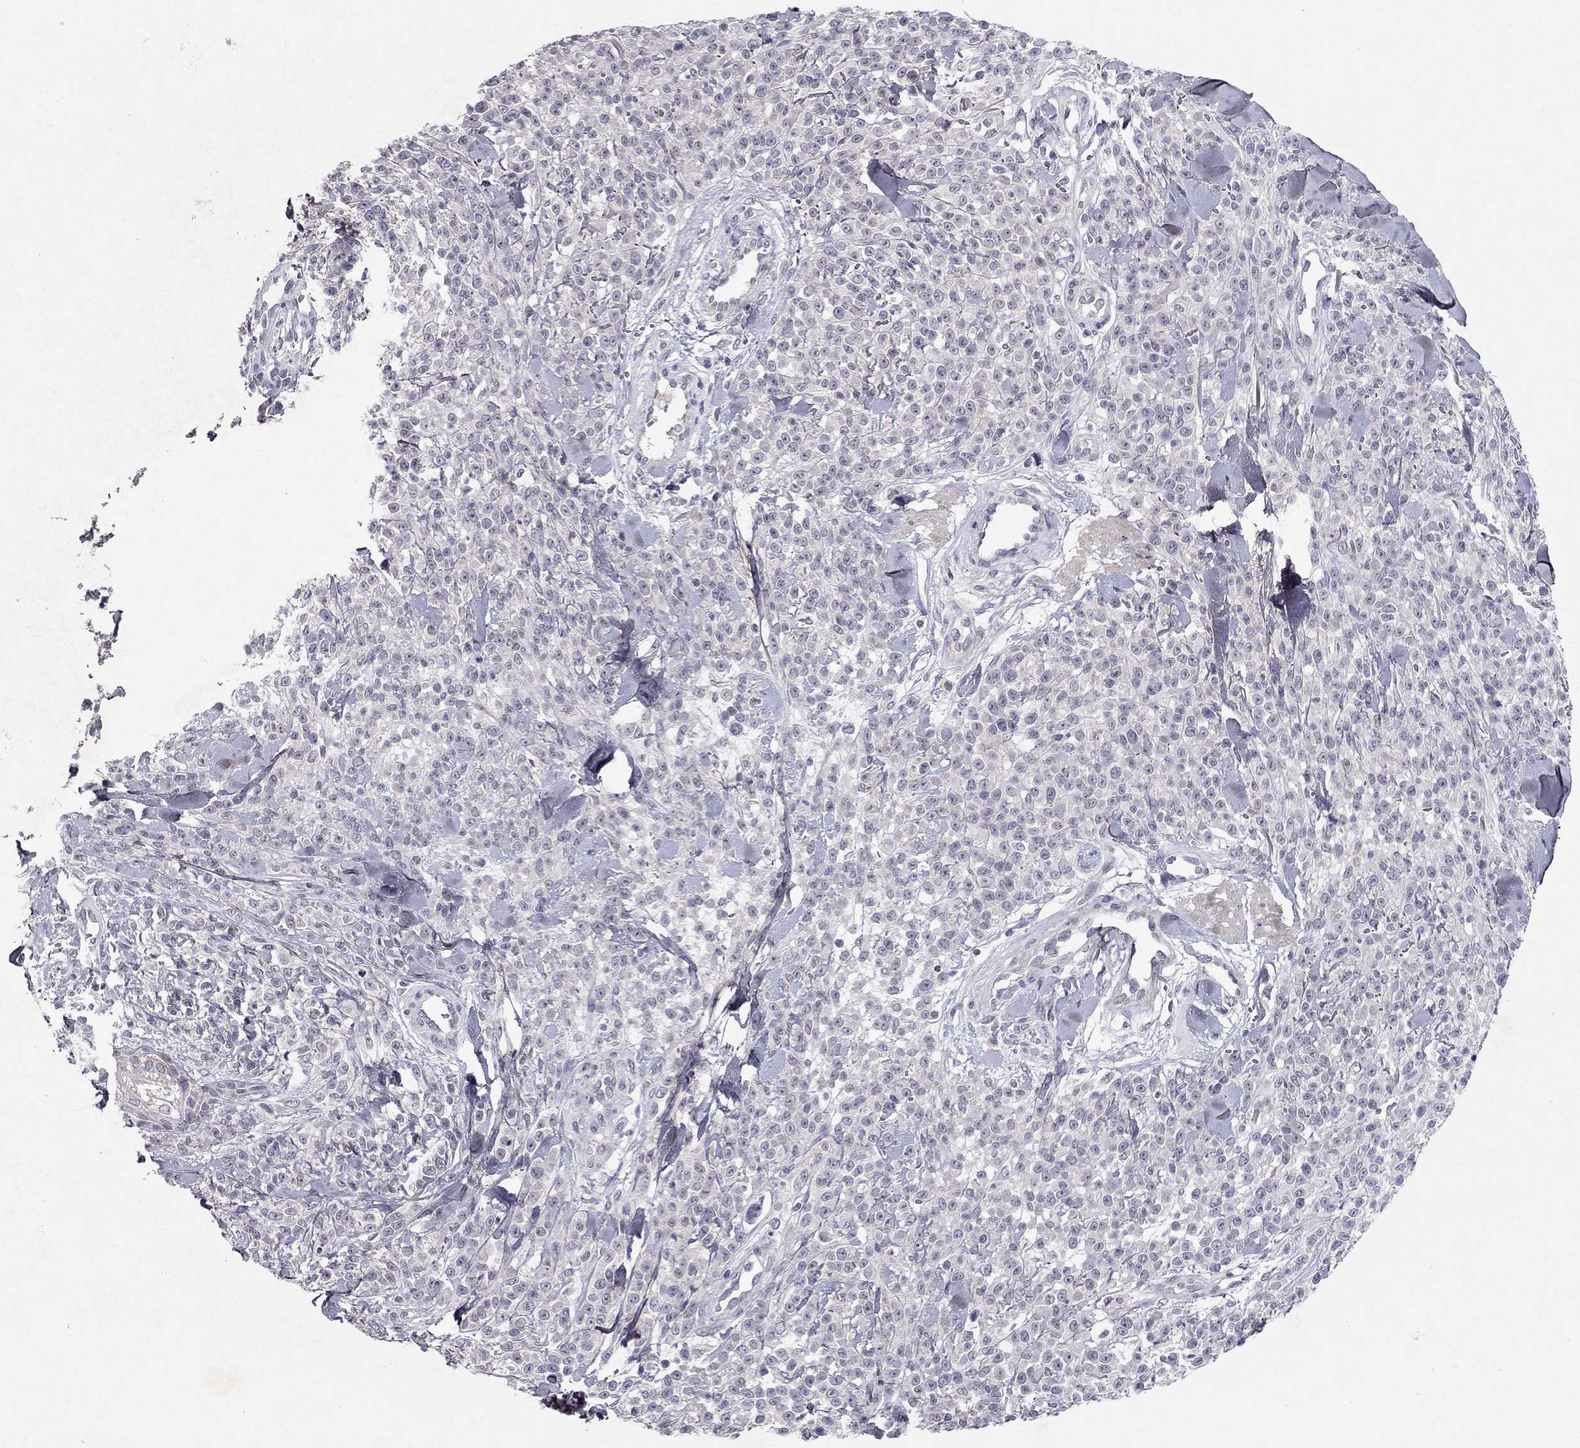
{"staining": {"intensity": "negative", "quantity": "none", "location": "none"}, "tissue": "melanoma", "cell_type": "Tumor cells", "image_type": "cancer", "snomed": [{"axis": "morphology", "description": "Malignant melanoma, NOS"}, {"axis": "topography", "description": "Skin"}, {"axis": "topography", "description": "Skin of trunk"}], "caption": "Immunohistochemical staining of human malignant melanoma displays no significant positivity in tumor cells.", "gene": "ESR2", "patient": {"sex": "male", "age": 74}}